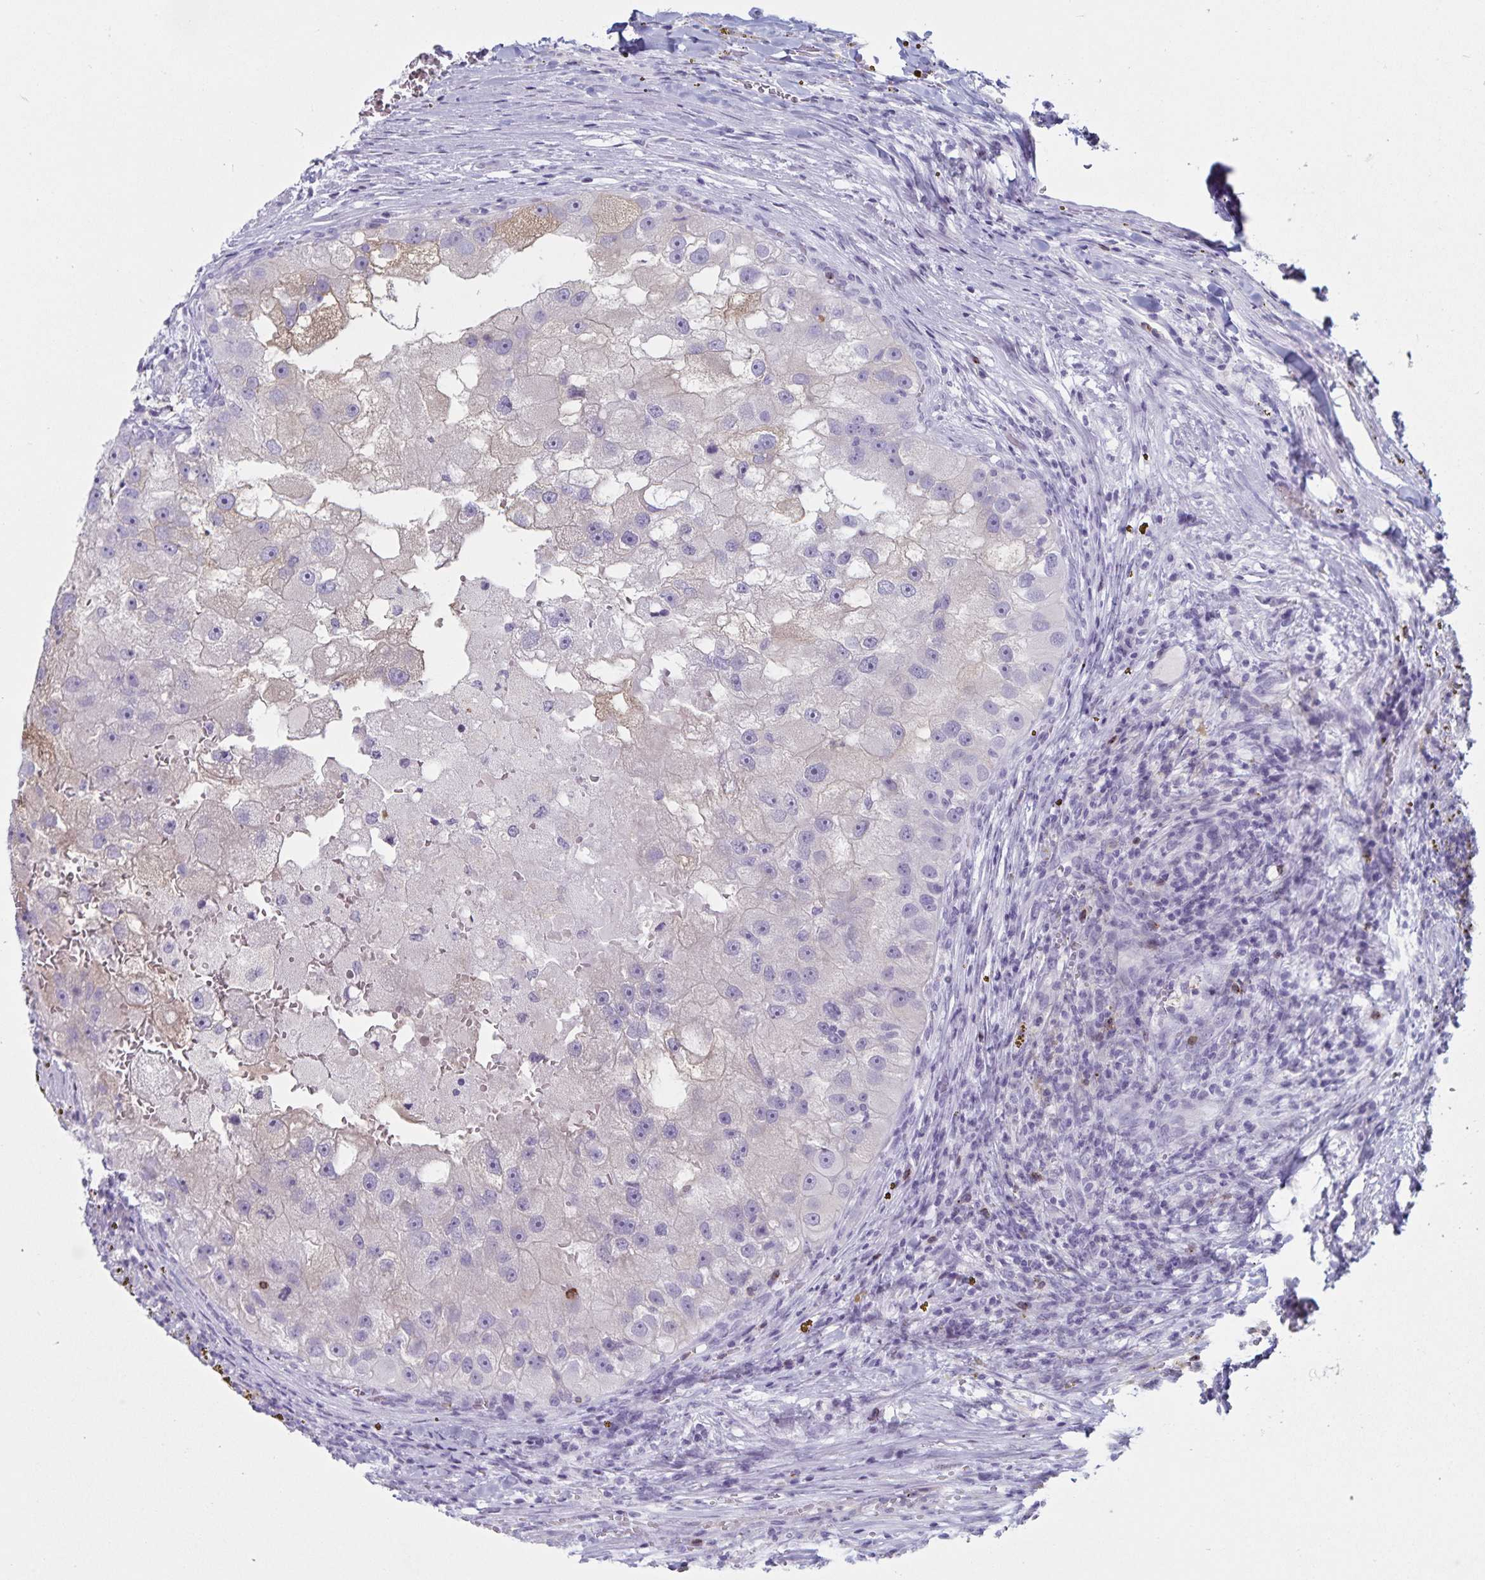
{"staining": {"intensity": "negative", "quantity": "none", "location": "none"}, "tissue": "renal cancer", "cell_type": "Tumor cells", "image_type": "cancer", "snomed": [{"axis": "morphology", "description": "Adenocarcinoma, NOS"}, {"axis": "topography", "description": "Kidney"}], "caption": "Immunohistochemical staining of human renal adenocarcinoma reveals no significant positivity in tumor cells.", "gene": "GNLY", "patient": {"sex": "male", "age": 63}}